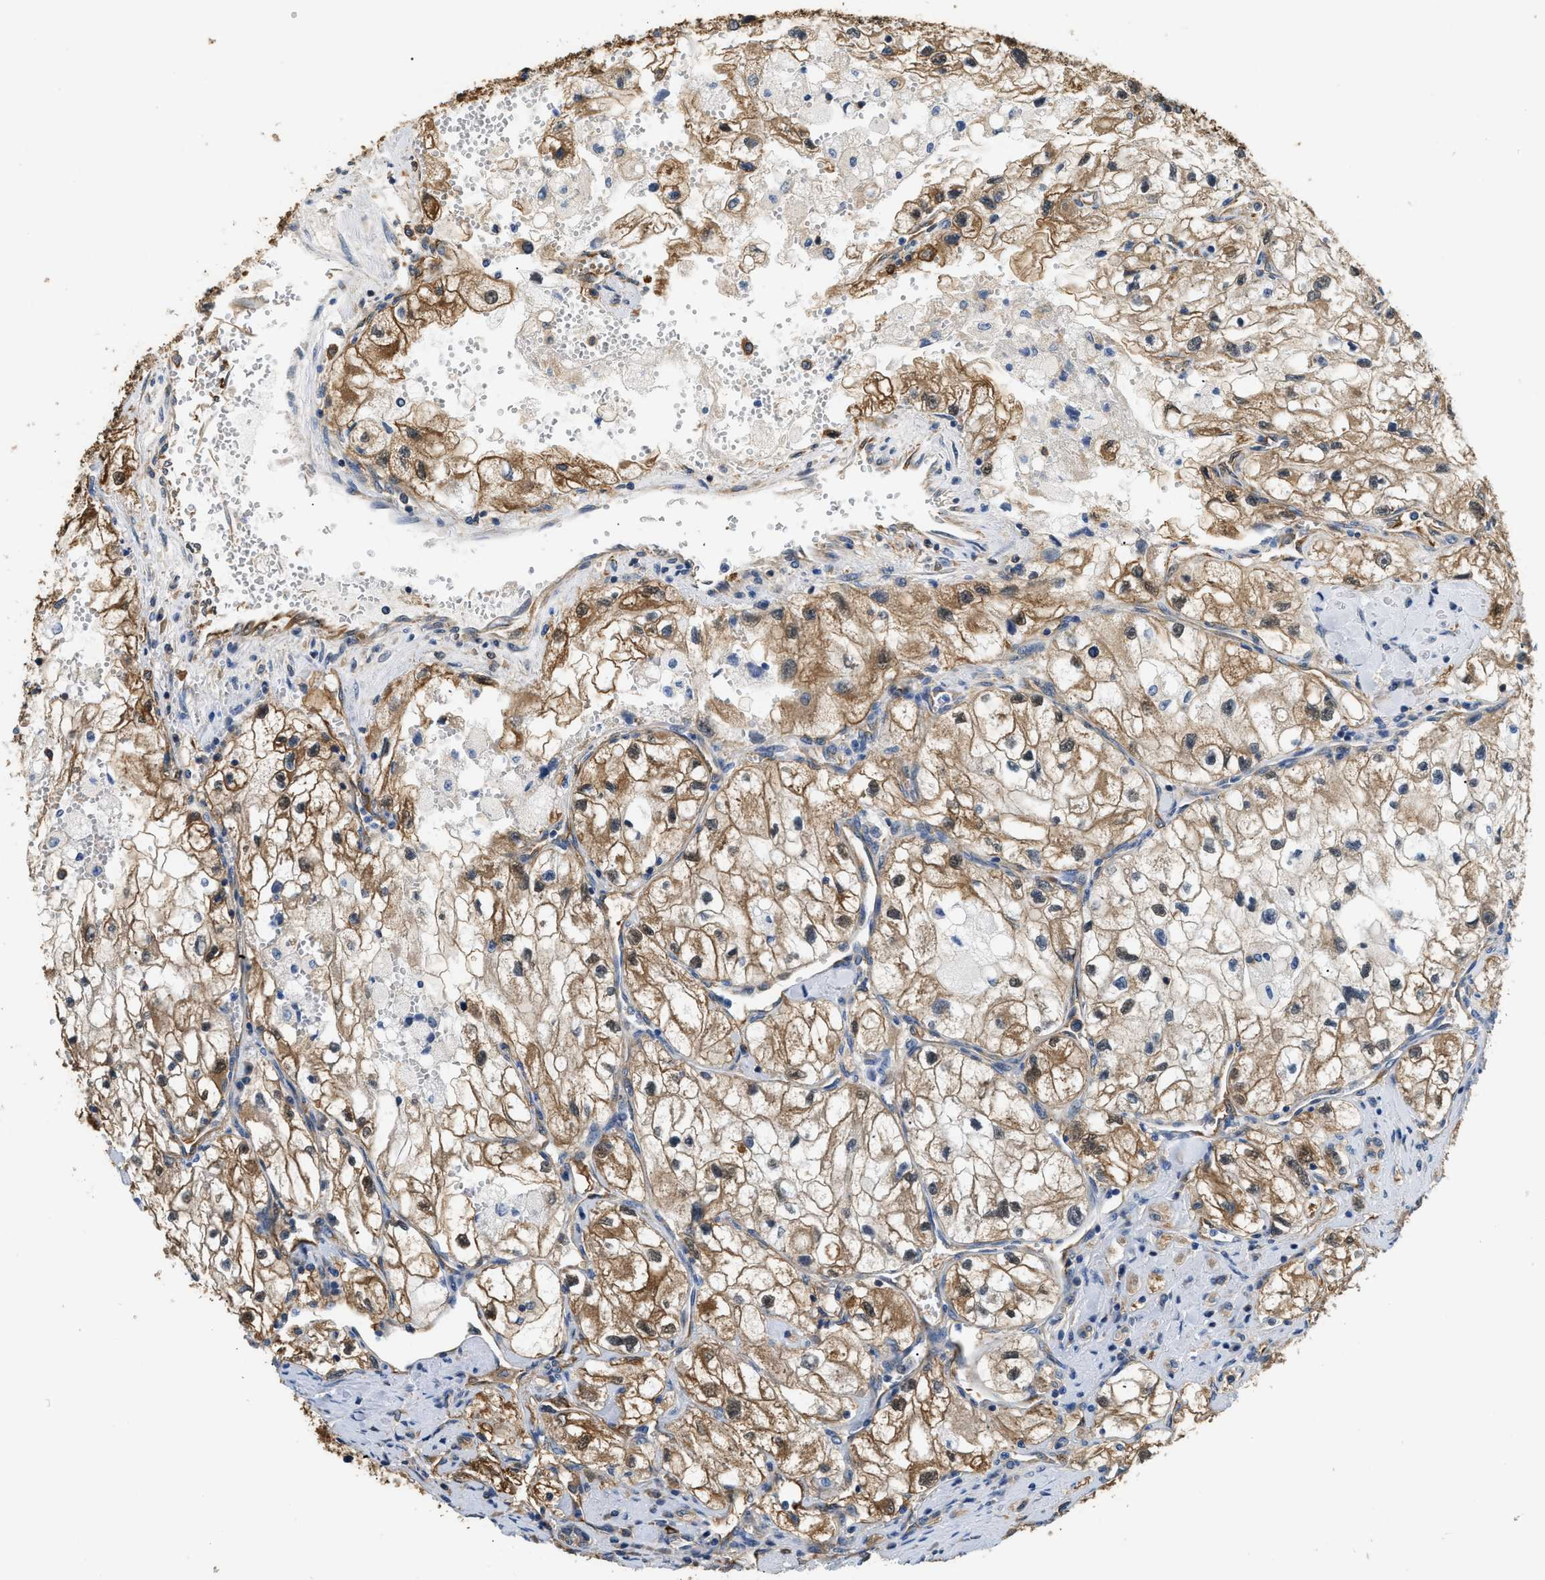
{"staining": {"intensity": "moderate", "quantity": ">75%", "location": "cytoplasmic/membranous"}, "tissue": "renal cancer", "cell_type": "Tumor cells", "image_type": "cancer", "snomed": [{"axis": "morphology", "description": "Adenocarcinoma, NOS"}, {"axis": "topography", "description": "Kidney"}], "caption": "Immunohistochemistry staining of renal cancer, which exhibits medium levels of moderate cytoplasmic/membranous staining in approximately >75% of tumor cells indicating moderate cytoplasmic/membranous protein staining. The staining was performed using DAB (brown) for protein detection and nuclei were counterstained in hematoxylin (blue).", "gene": "PPP2R1B", "patient": {"sex": "female", "age": 70}}